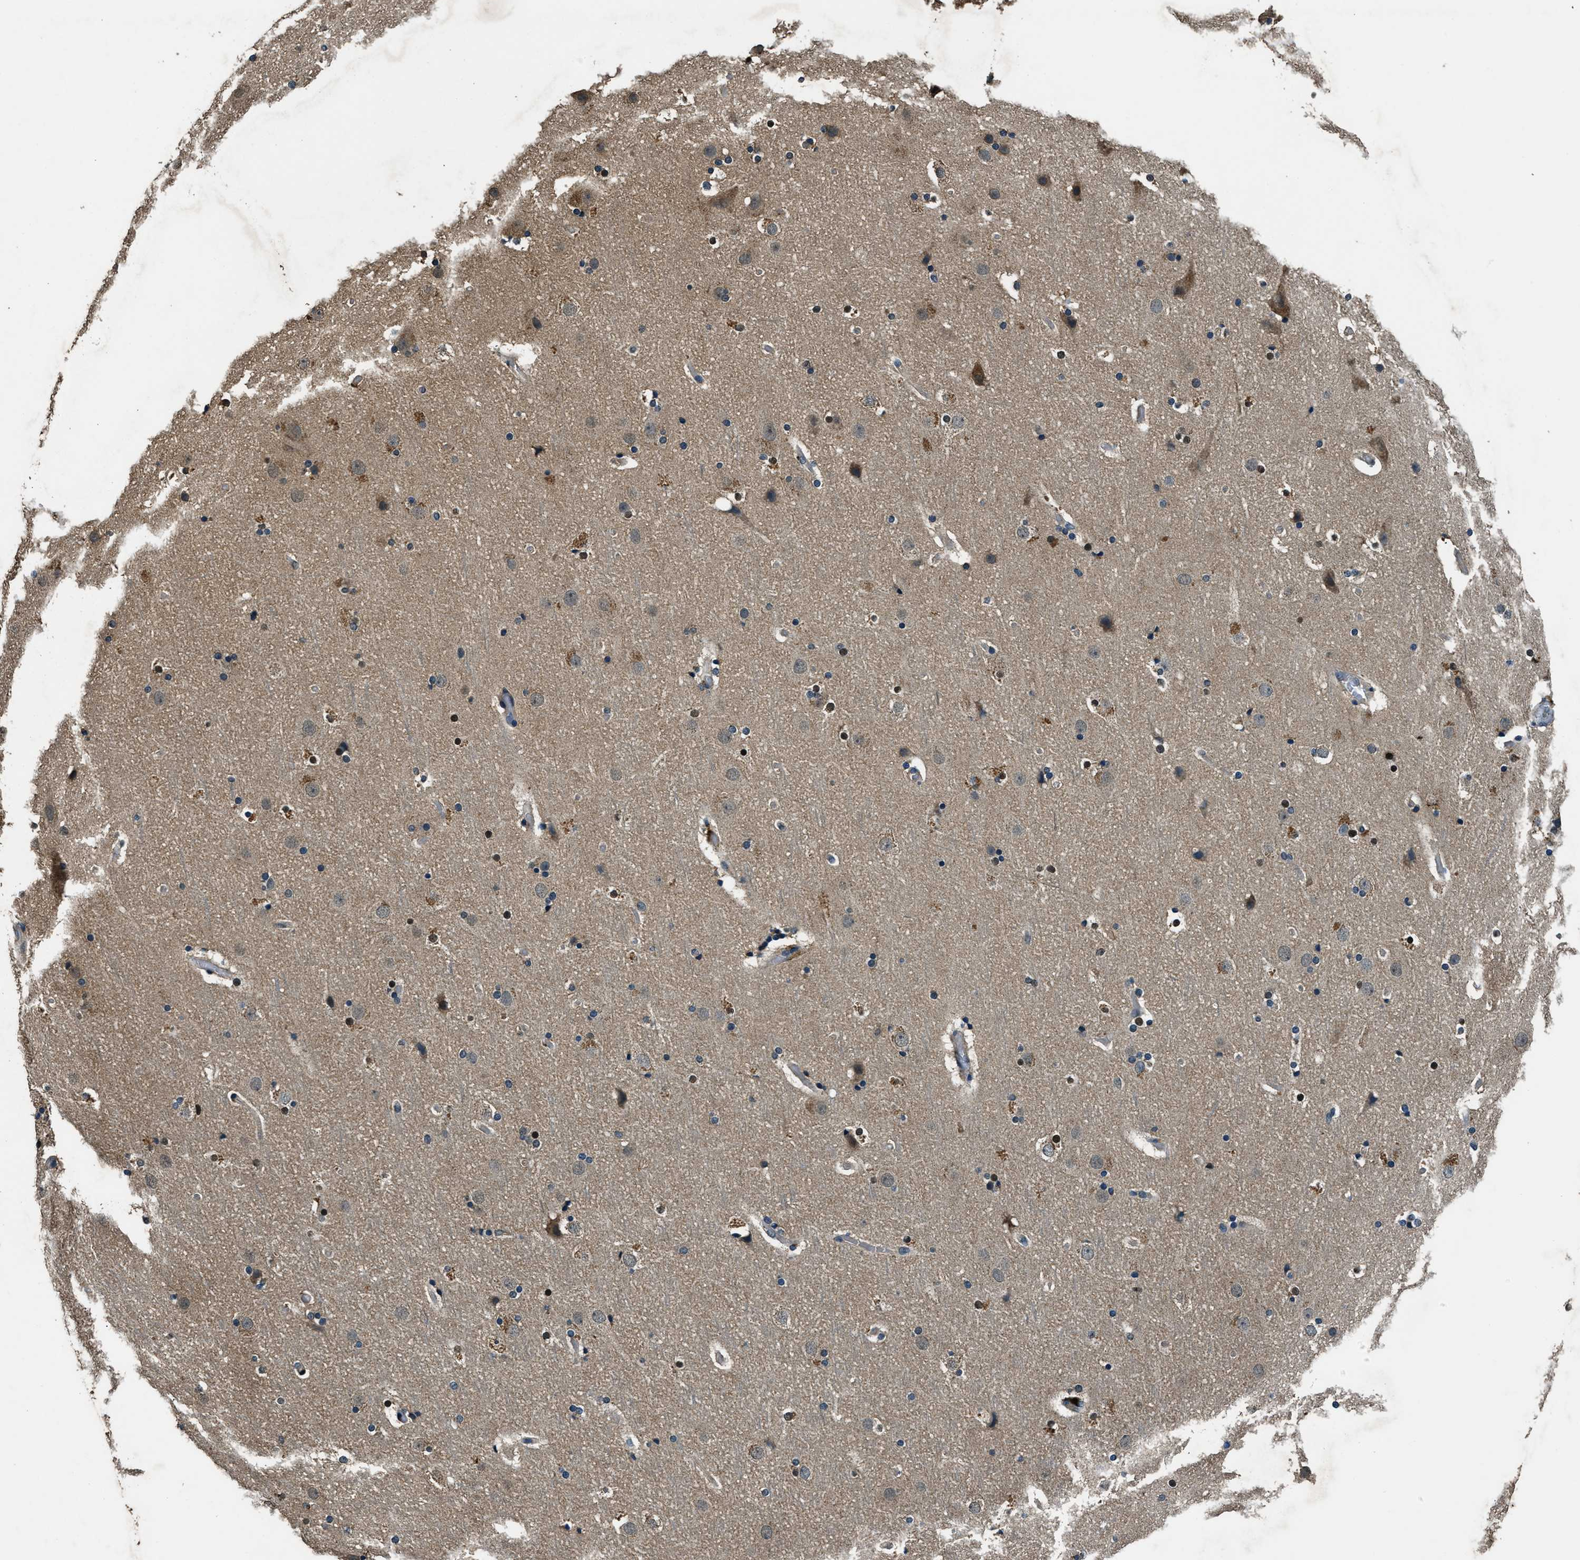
{"staining": {"intensity": "weak", "quantity": "25%-75%", "location": "cytoplasmic/membranous"}, "tissue": "cerebral cortex", "cell_type": "Endothelial cells", "image_type": "normal", "snomed": [{"axis": "morphology", "description": "Normal tissue, NOS"}, {"axis": "topography", "description": "Cerebral cortex"}], "caption": "DAB (3,3'-diaminobenzidine) immunohistochemical staining of unremarkable cerebral cortex exhibits weak cytoplasmic/membranous protein staining in approximately 25%-75% of endothelial cells.", "gene": "SALL3", "patient": {"sex": "male", "age": 57}}